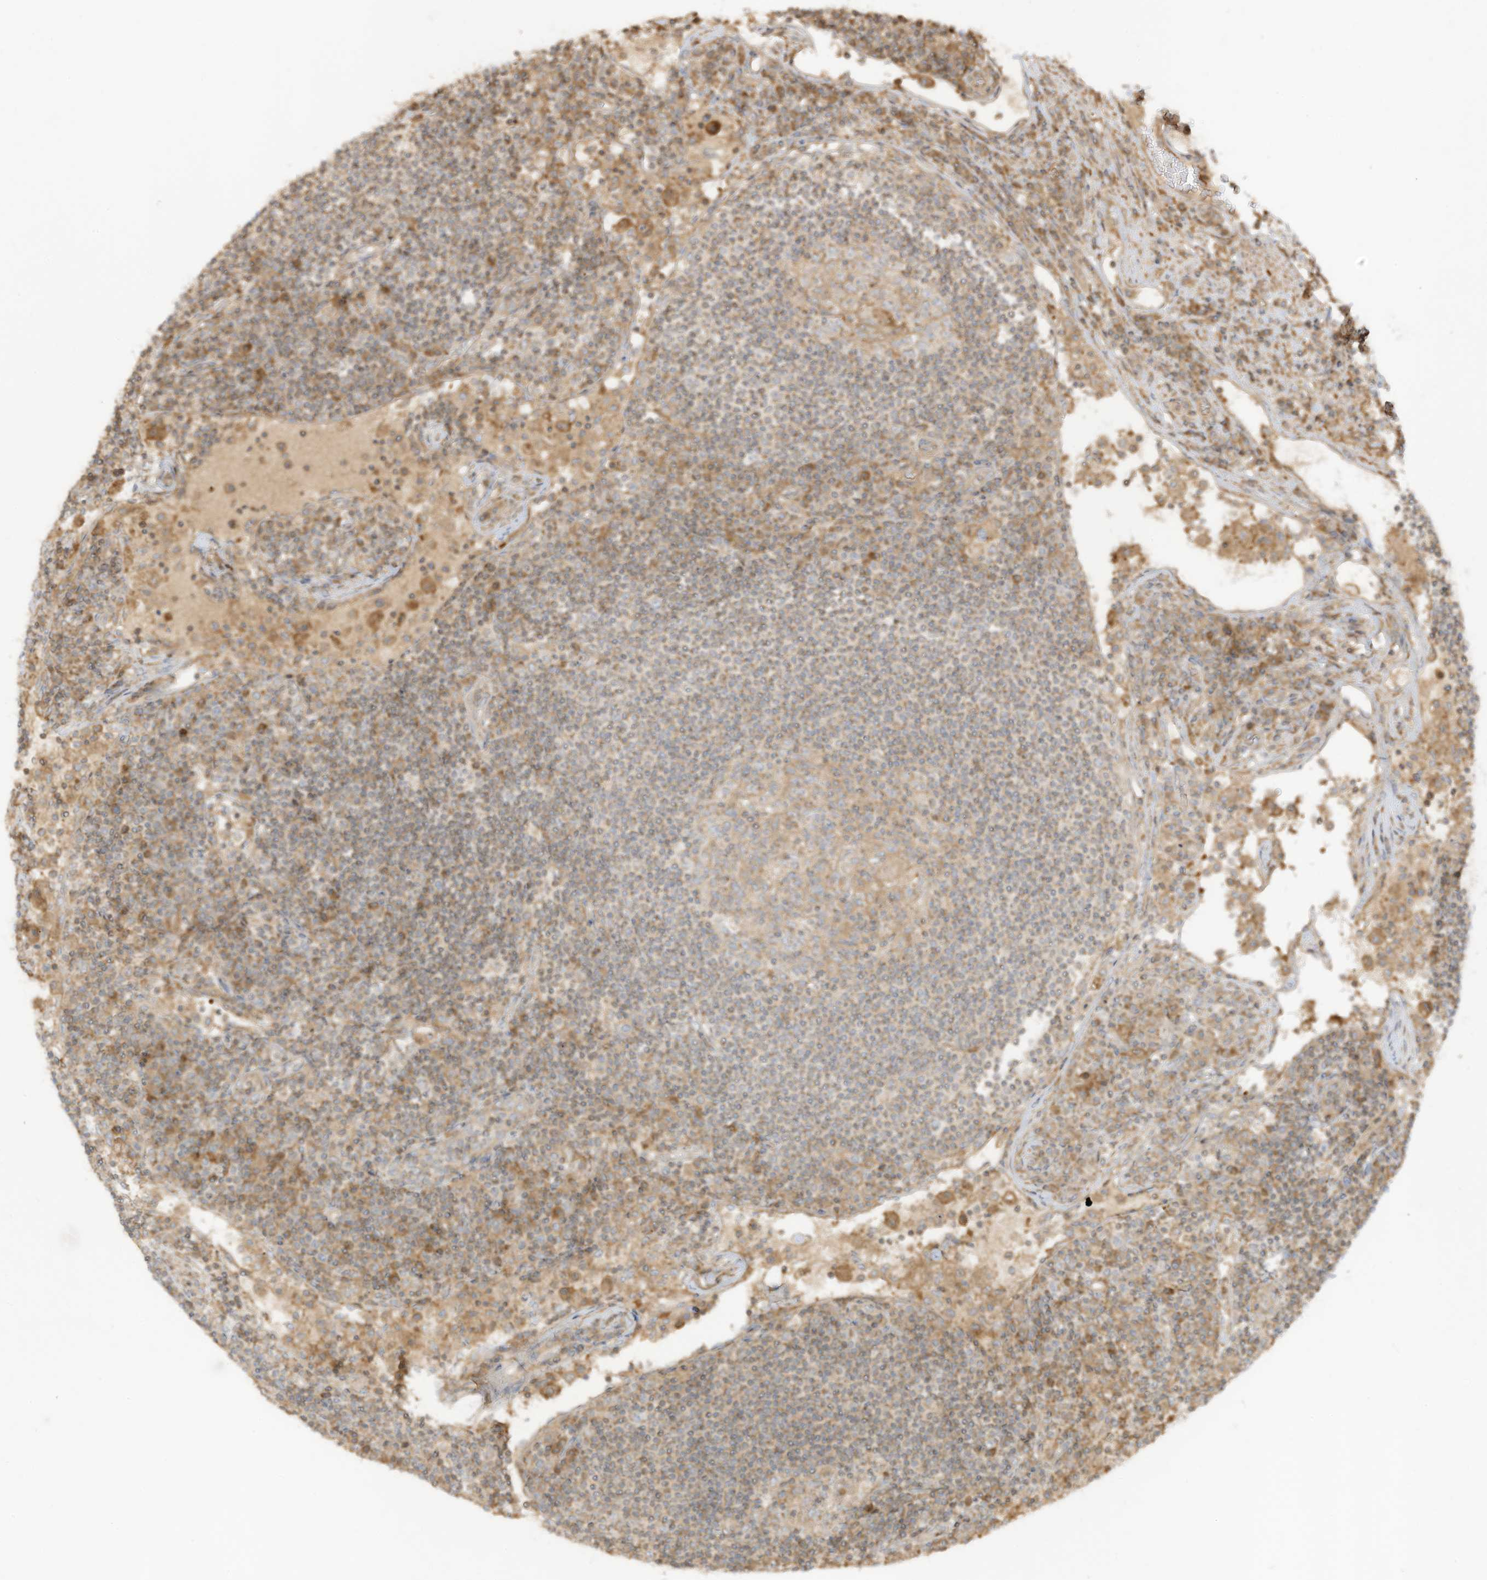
{"staining": {"intensity": "weak", "quantity": "25%-75%", "location": "cytoplasmic/membranous"}, "tissue": "lymph node", "cell_type": "Germinal center cells", "image_type": "normal", "snomed": [{"axis": "morphology", "description": "Normal tissue, NOS"}, {"axis": "topography", "description": "Lymph node"}], "caption": "A brown stain labels weak cytoplasmic/membranous staining of a protein in germinal center cells of unremarkable lymph node. The staining was performed using DAB (3,3'-diaminobenzidine), with brown indicating positive protein expression. Nuclei are stained blue with hematoxylin.", "gene": "SLC25A12", "patient": {"sex": "female", "age": 53}}